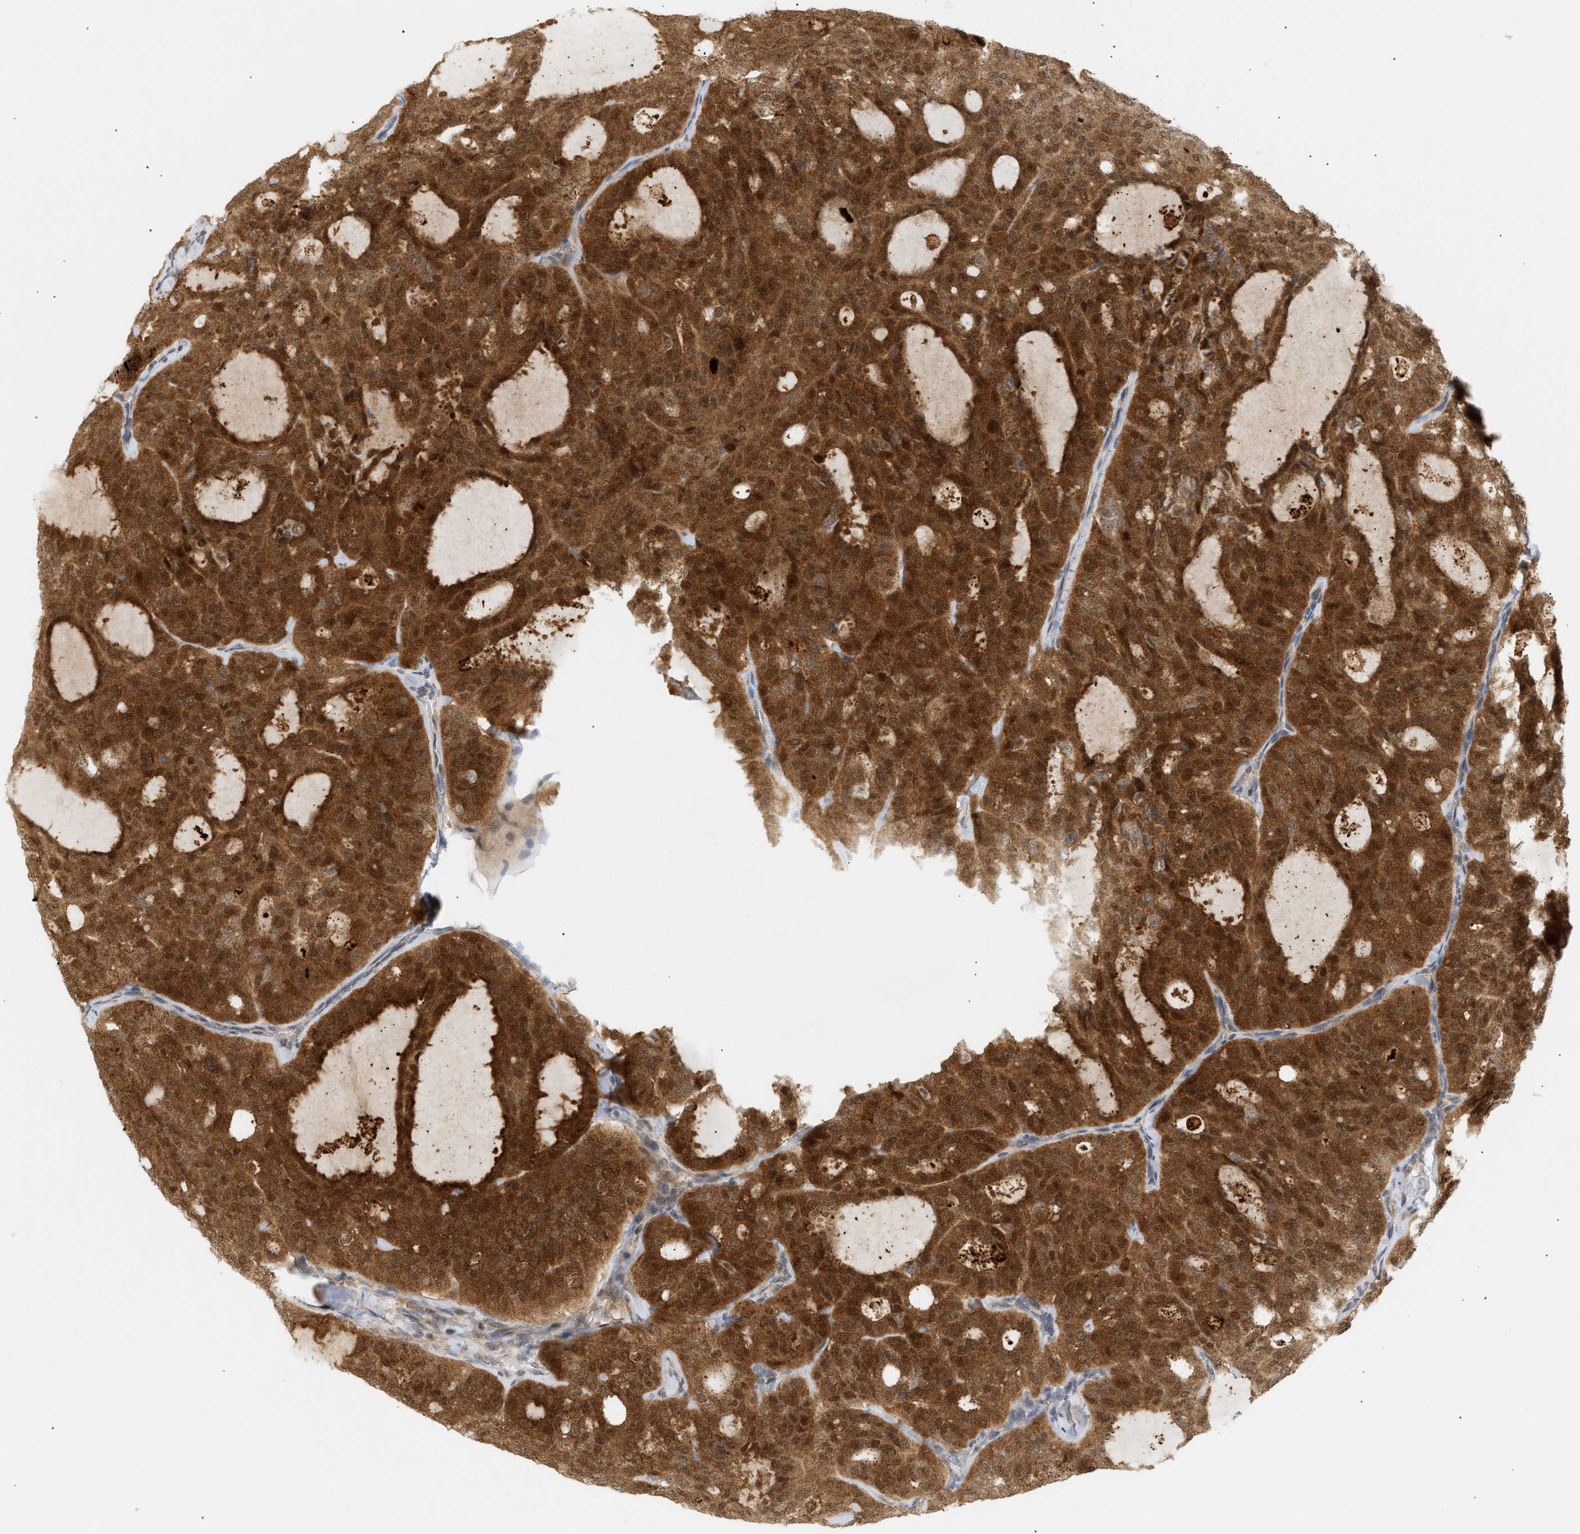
{"staining": {"intensity": "strong", "quantity": ">75%", "location": "cytoplasmic/membranous,nuclear"}, "tissue": "thyroid cancer", "cell_type": "Tumor cells", "image_type": "cancer", "snomed": [{"axis": "morphology", "description": "Follicular adenoma carcinoma, NOS"}, {"axis": "topography", "description": "Thyroid gland"}], "caption": "Thyroid cancer stained with a protein marker reveals strong staining in tumor cells.", "gene": "SHC1", "patient": {"sex": "male", "age": 75}}